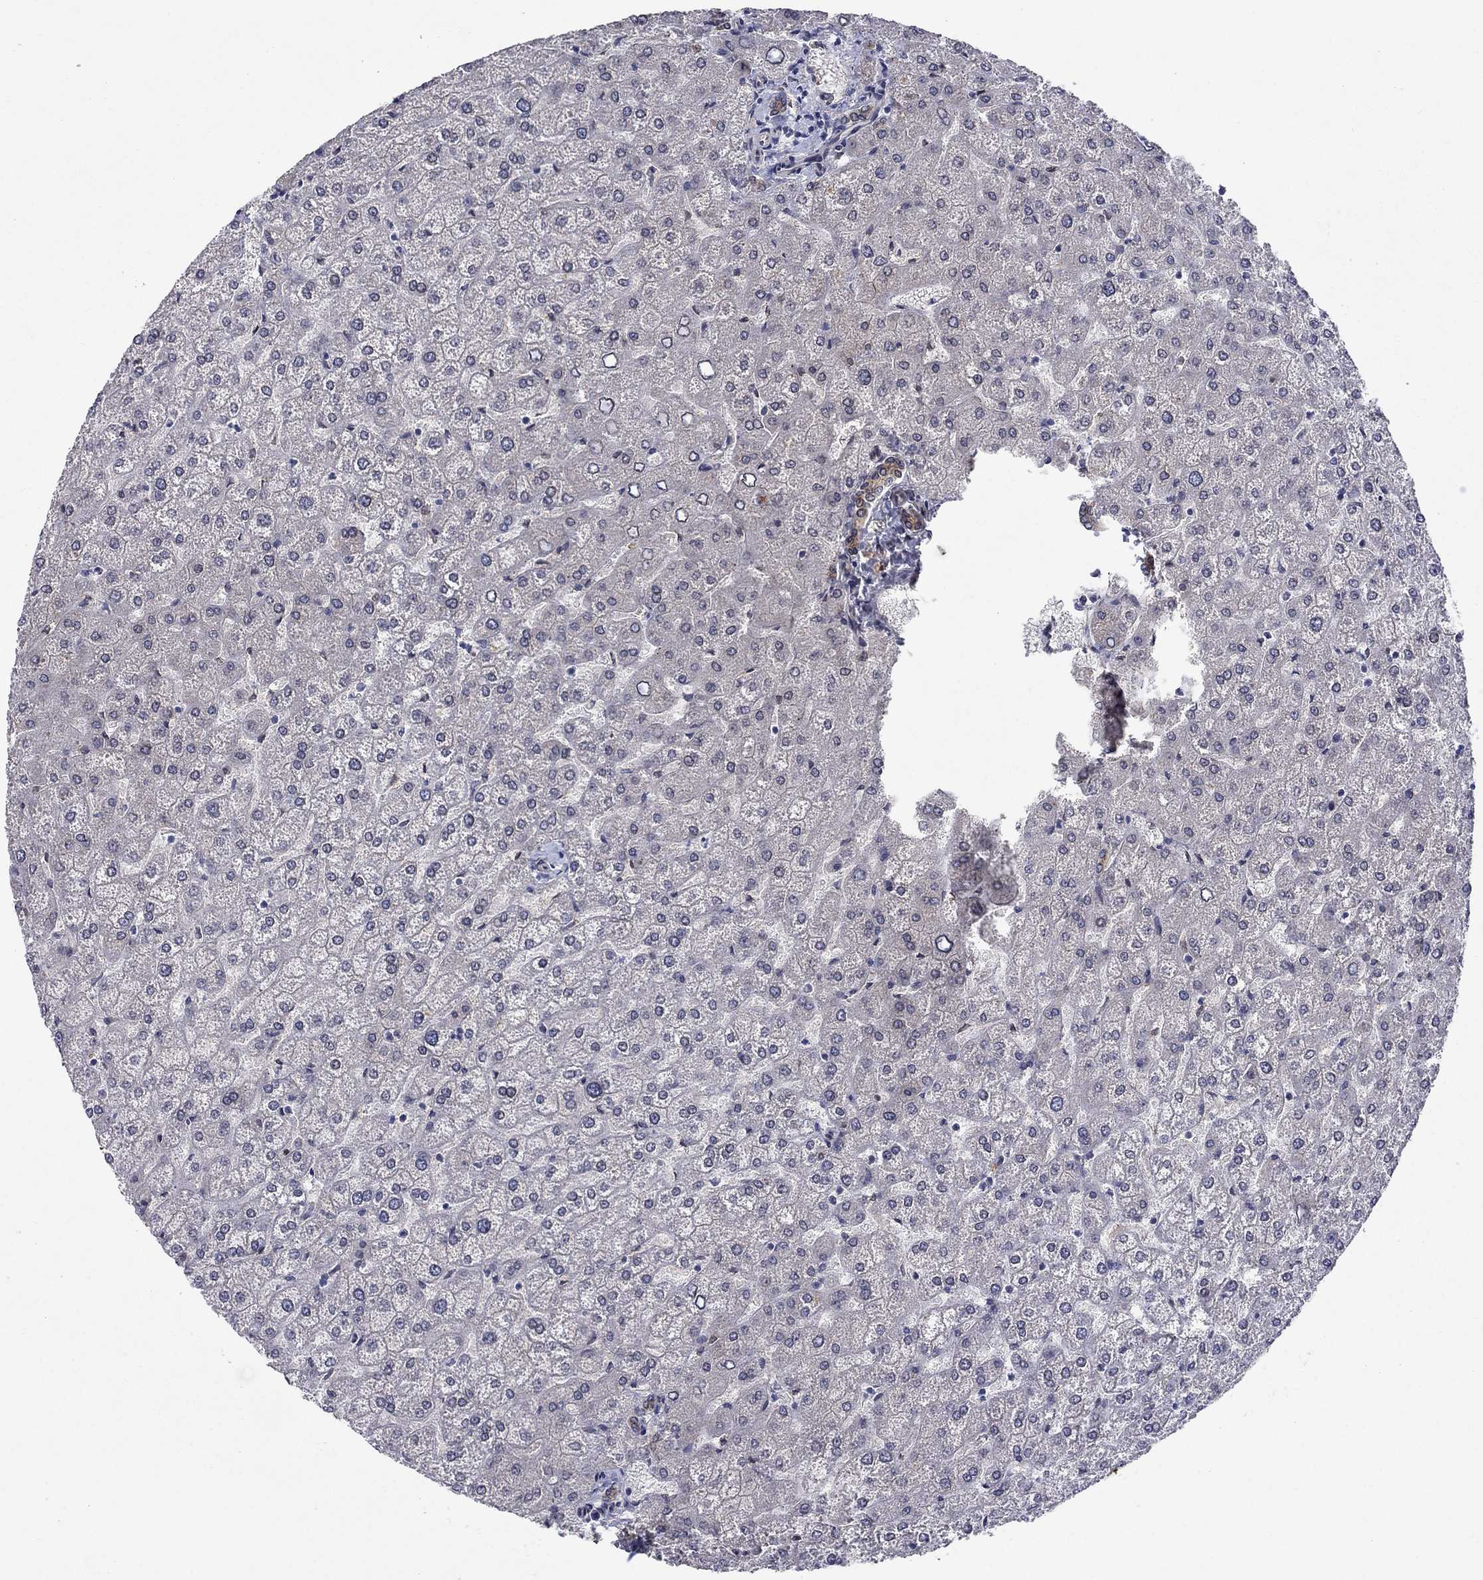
{"staining": {"intensity": "weak", "quantity": ">75%", "location": "cytoplasmic/membranous"}, "tissue": "liver", "cell_type": "Cholangiocytes", "image_type": "normal", "snomed": [{"axis": "morphology", "description": "Normal tissue, NOS"}, {"axis": "topography", "description": "Liver"}], "caption": "High-power microscopy captured an immunohistochemistry photomicrograph of unremarkable liver, revealing weak cytoplasmic/membranous staining in approximately >75% of cholangiocytes. The protein is shown in brown color, while the nuclei are stained blue.", "gene": "EMC9", "patient": {"sex": "female", "age": 32}}